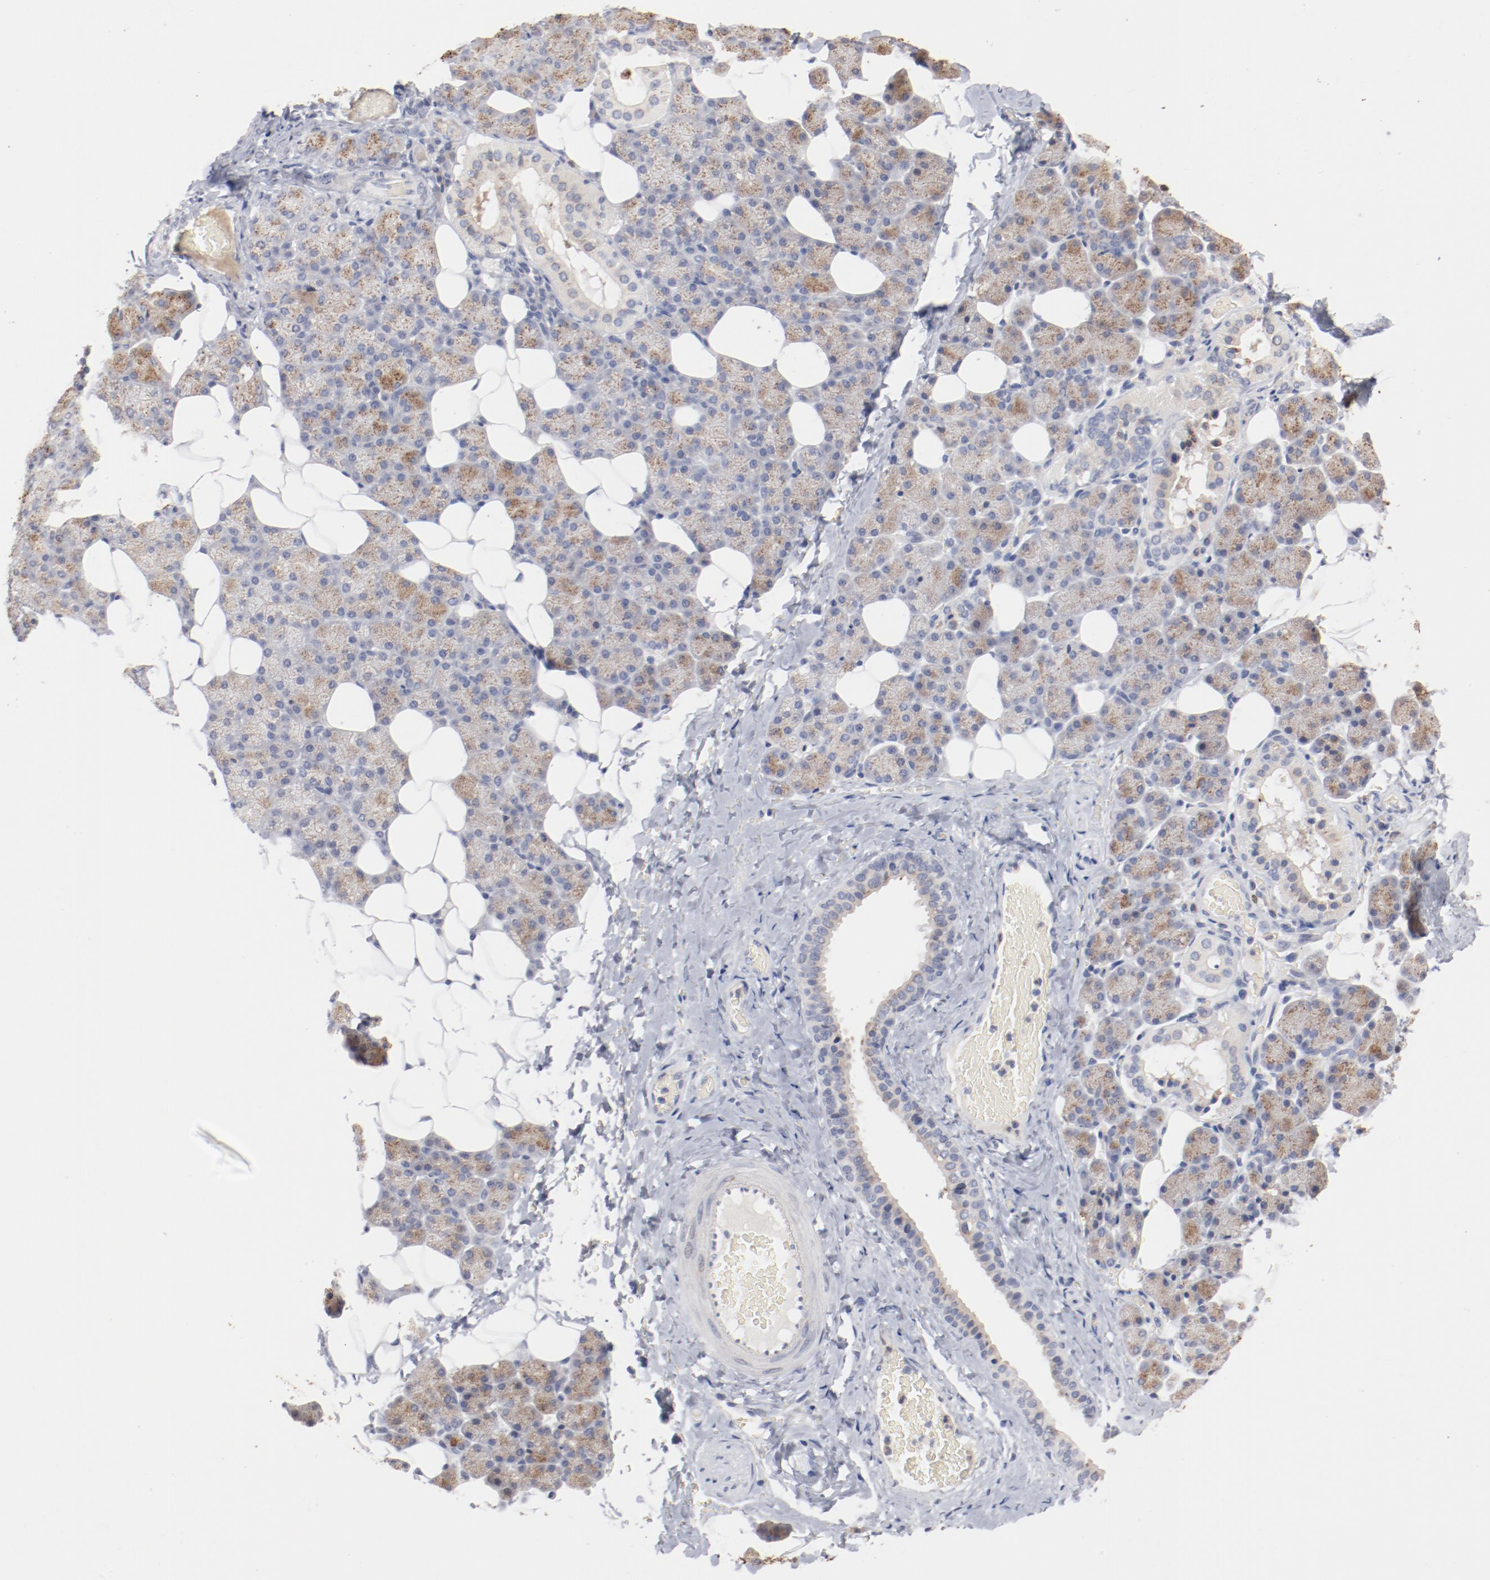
{"staining": {"intensity": "moderate", "quantity": ">75%", "location": "cytoplasmic/membranous"}, "tissue": "salivary gland", "cell_type": "Glandular cells", "image_type": "normal", "snomed": [{"axis": "morphology", "description": "Normal tissue, NOS"}, {"axis": "topography", "description": "Lymph node"}, {"axis": "topography", "description": "Salivary gland"}], "caption": "Approximately >75% of glandular cells in benign human salivary gland exhibit moderate cytoplasmic/membranous protein staining as visualized by brown immunohistochemical staining.", "gene": "AK7", "patient": {"sex": "male", "age": 8}}